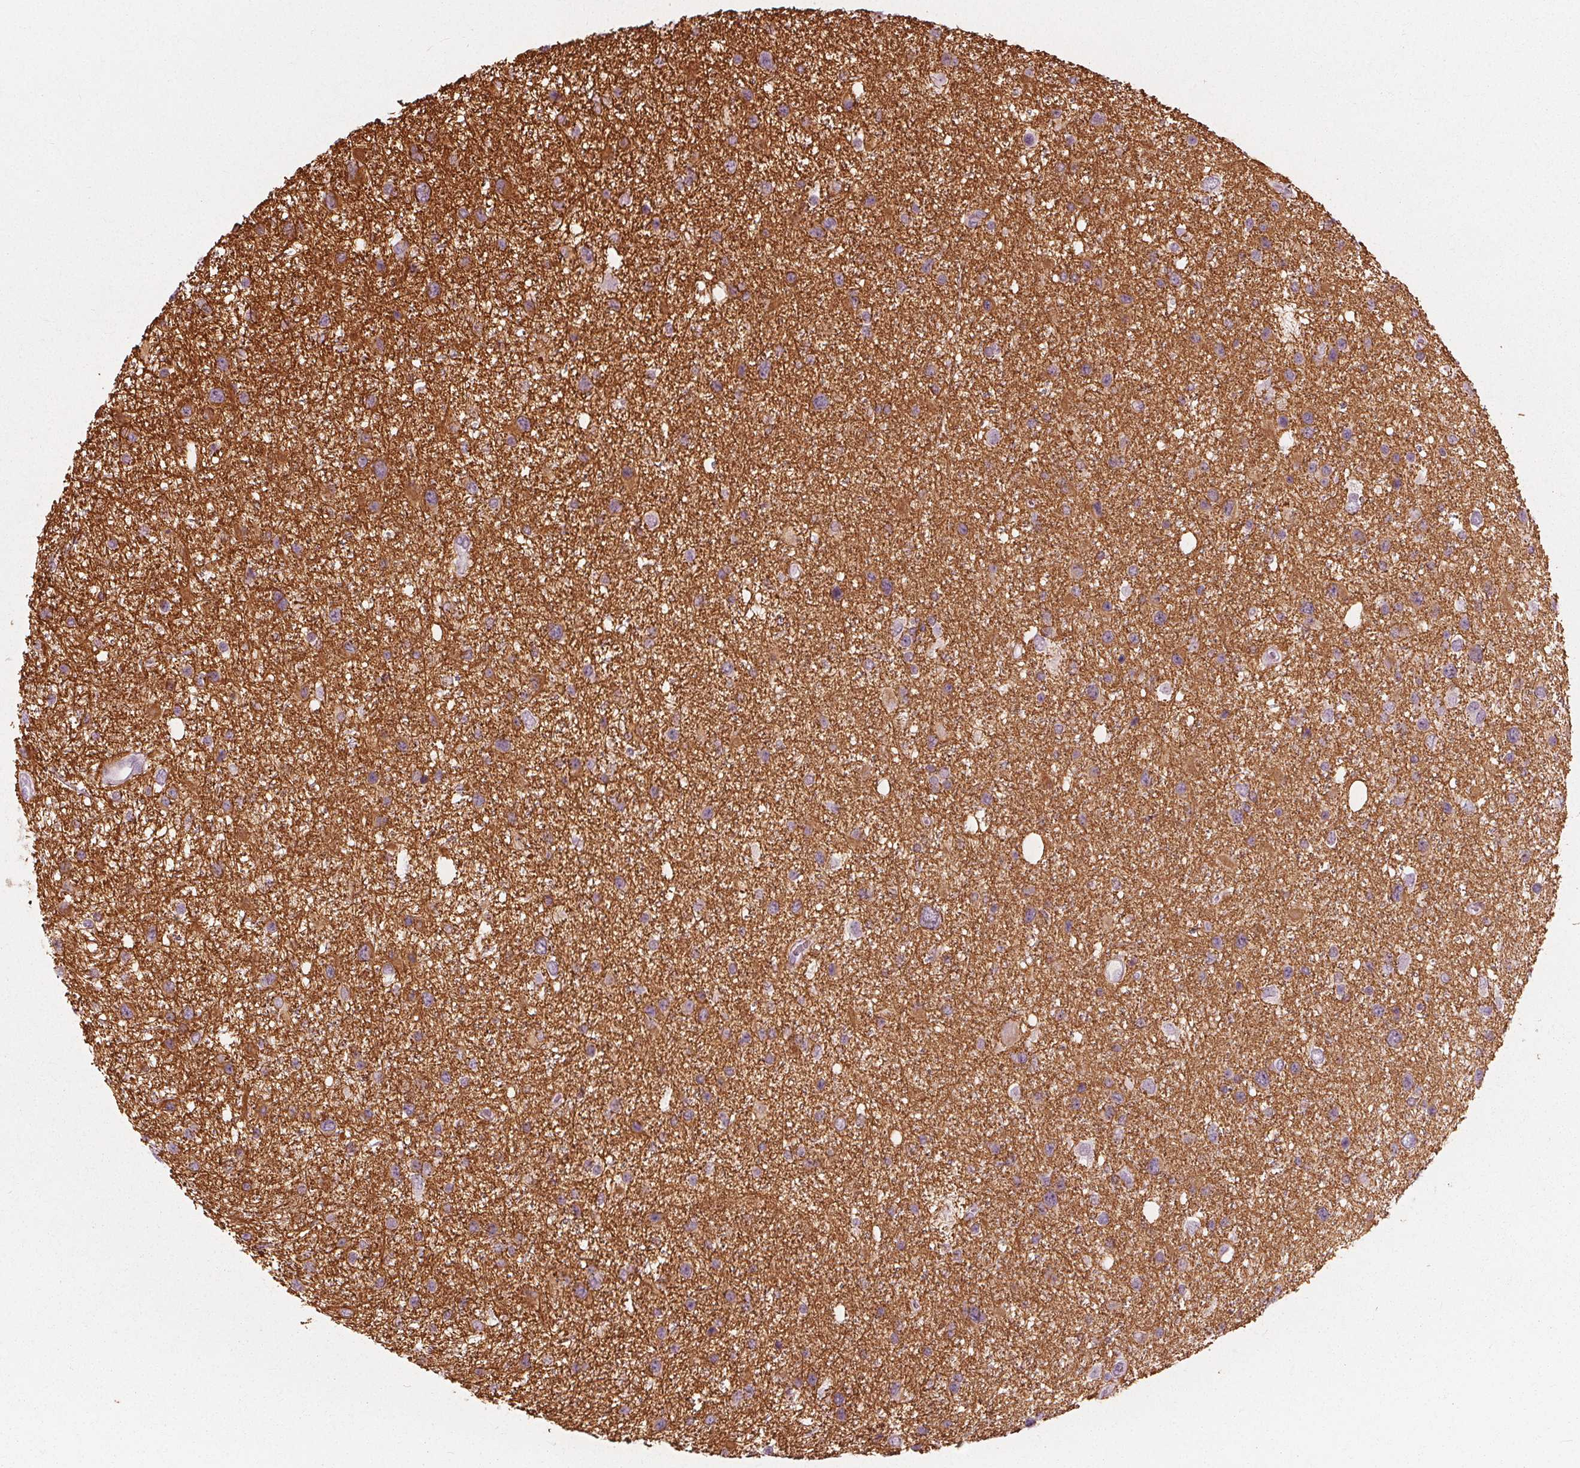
{"staining": {"intensity": "moderate", "quantity": "<25%", "location": "cytoplasmic/membranous"}, "tissue": "glioma", "cell_type": "Tumor cells", "image_type": "cancer", "snomed": [{"axis": "morphology", "description": "Glioma, malignant, Low grade"}, {"axis": "topography", "description": "Brain"}], "caption": "A brown stain highlights moderate cytoplasmic/membranous expression of a protein in human glioma tumor cells.", "gene": "BRSK1", "patient": {"sex": "female", "age": 32}}